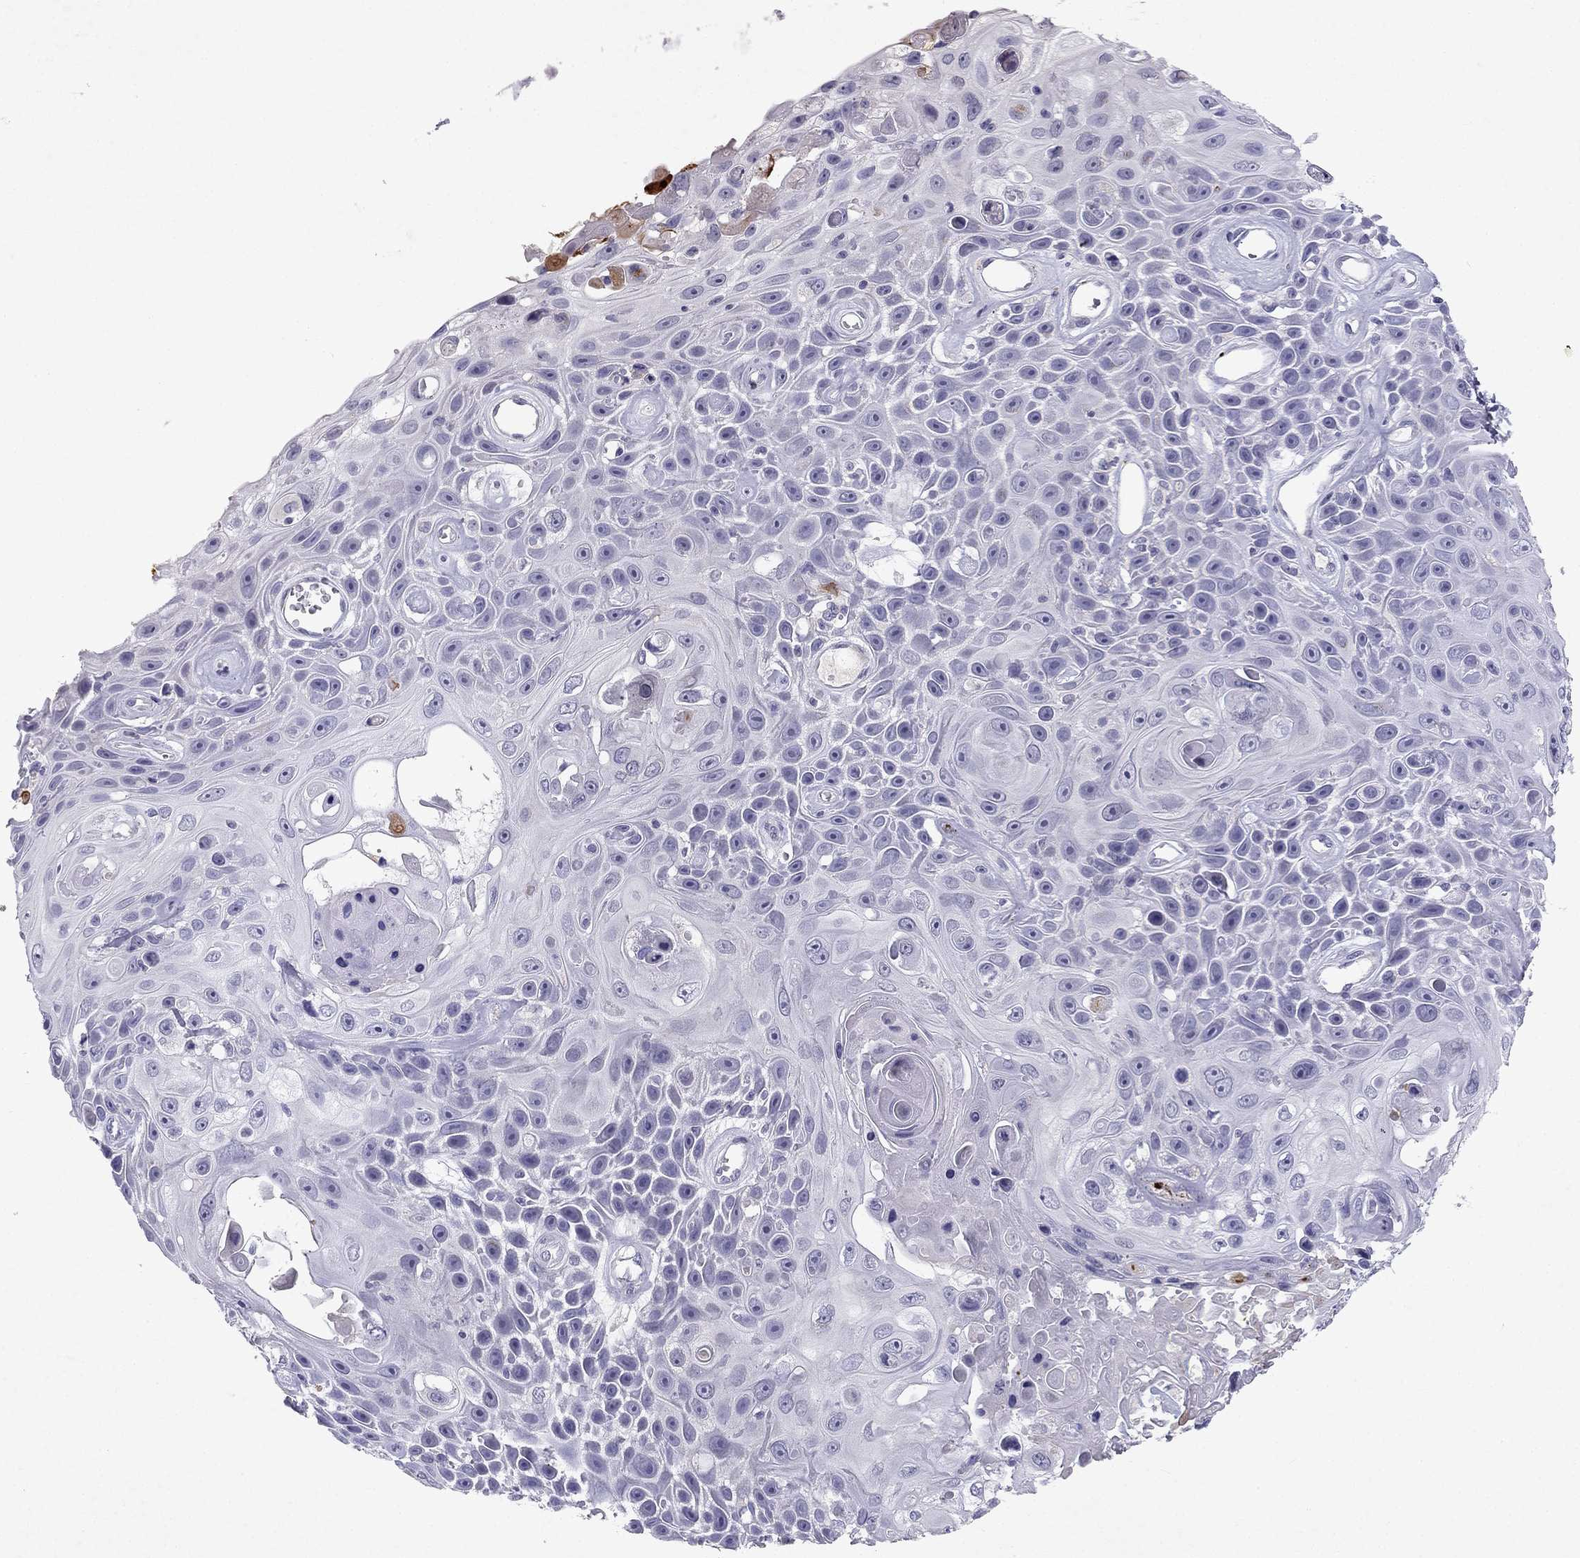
{"staining": {"intensity": "negative", "quantity": "none", "location": "none"}, "tissue": "skin cancer", "cell_type": "Tumor cells", "image_type": "cancer", "snomed": [{"axis": "morphology", "description": "Squamous cell carcinoma, NOS"}, {"axis": "topography", "description": "Skin"}], "caption": "The photomicrograph demonstrates no staining of tumor cells in squamous cell carcinoma (skin).", "gene": "SLC6A4", "patient": {"sex": "male", "age": 82}}